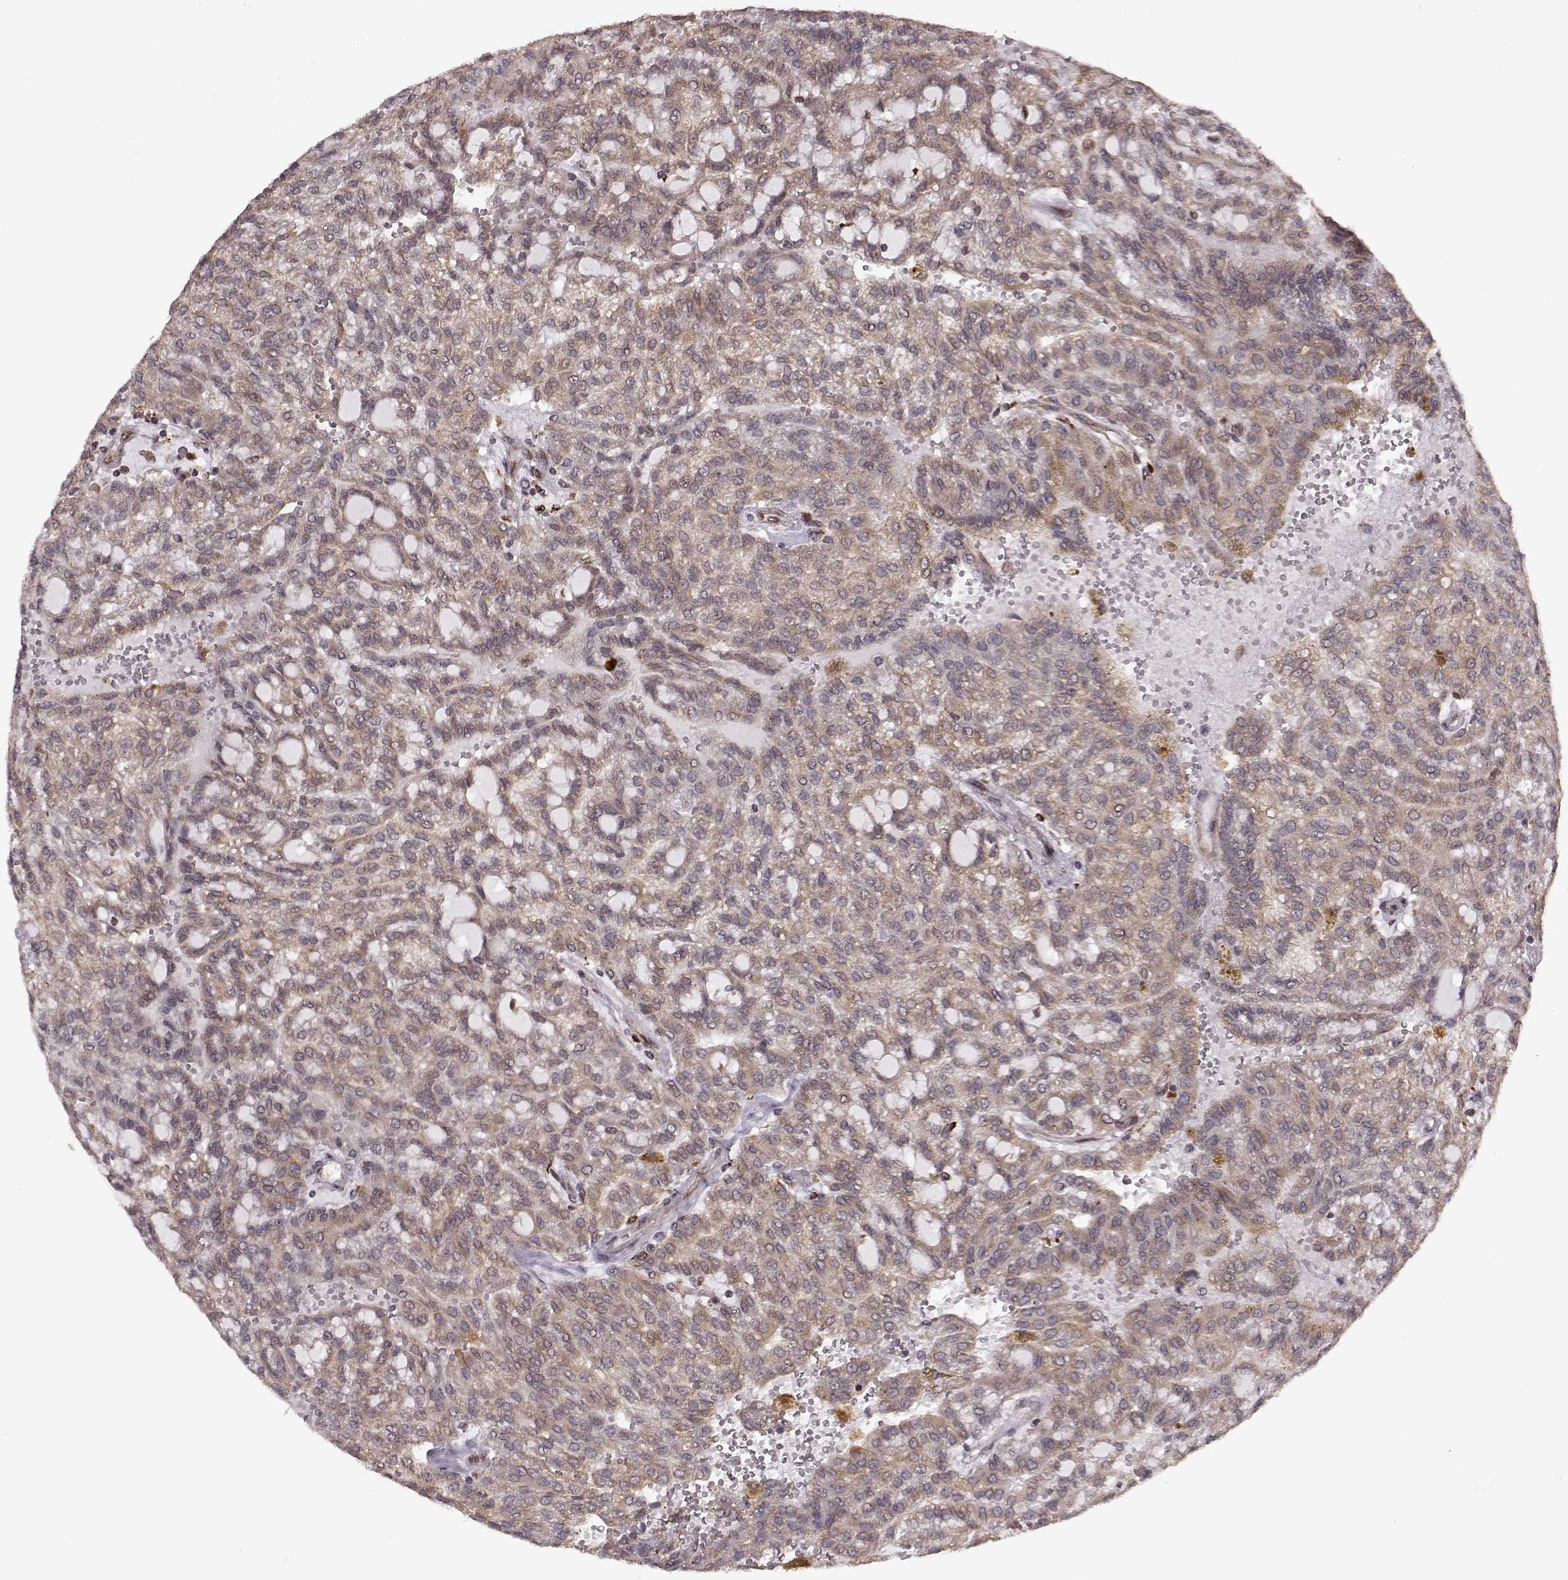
{"staining": {"intensity": "weak", "quantity": ">75%", "location": "cytoplasmic/membranous"}, "tissue": "renal cancer", "cell_type": "Tumor cells", "image_type": "cancer", "snomed": [{"axis": "morphology", "description": "Adenocarcinoma, NOS"}, {"axis": "topography", "description": "Kidney"}], "caption": "This photomicrograph shows IHC staining of human renal cancer (adenocarcinoma), with low weak cytoplasmic/membranous expression in approximately >75% of tumor cells.", "gene": "YIPF5", "patient": {"sex": "male", "age": 63}}